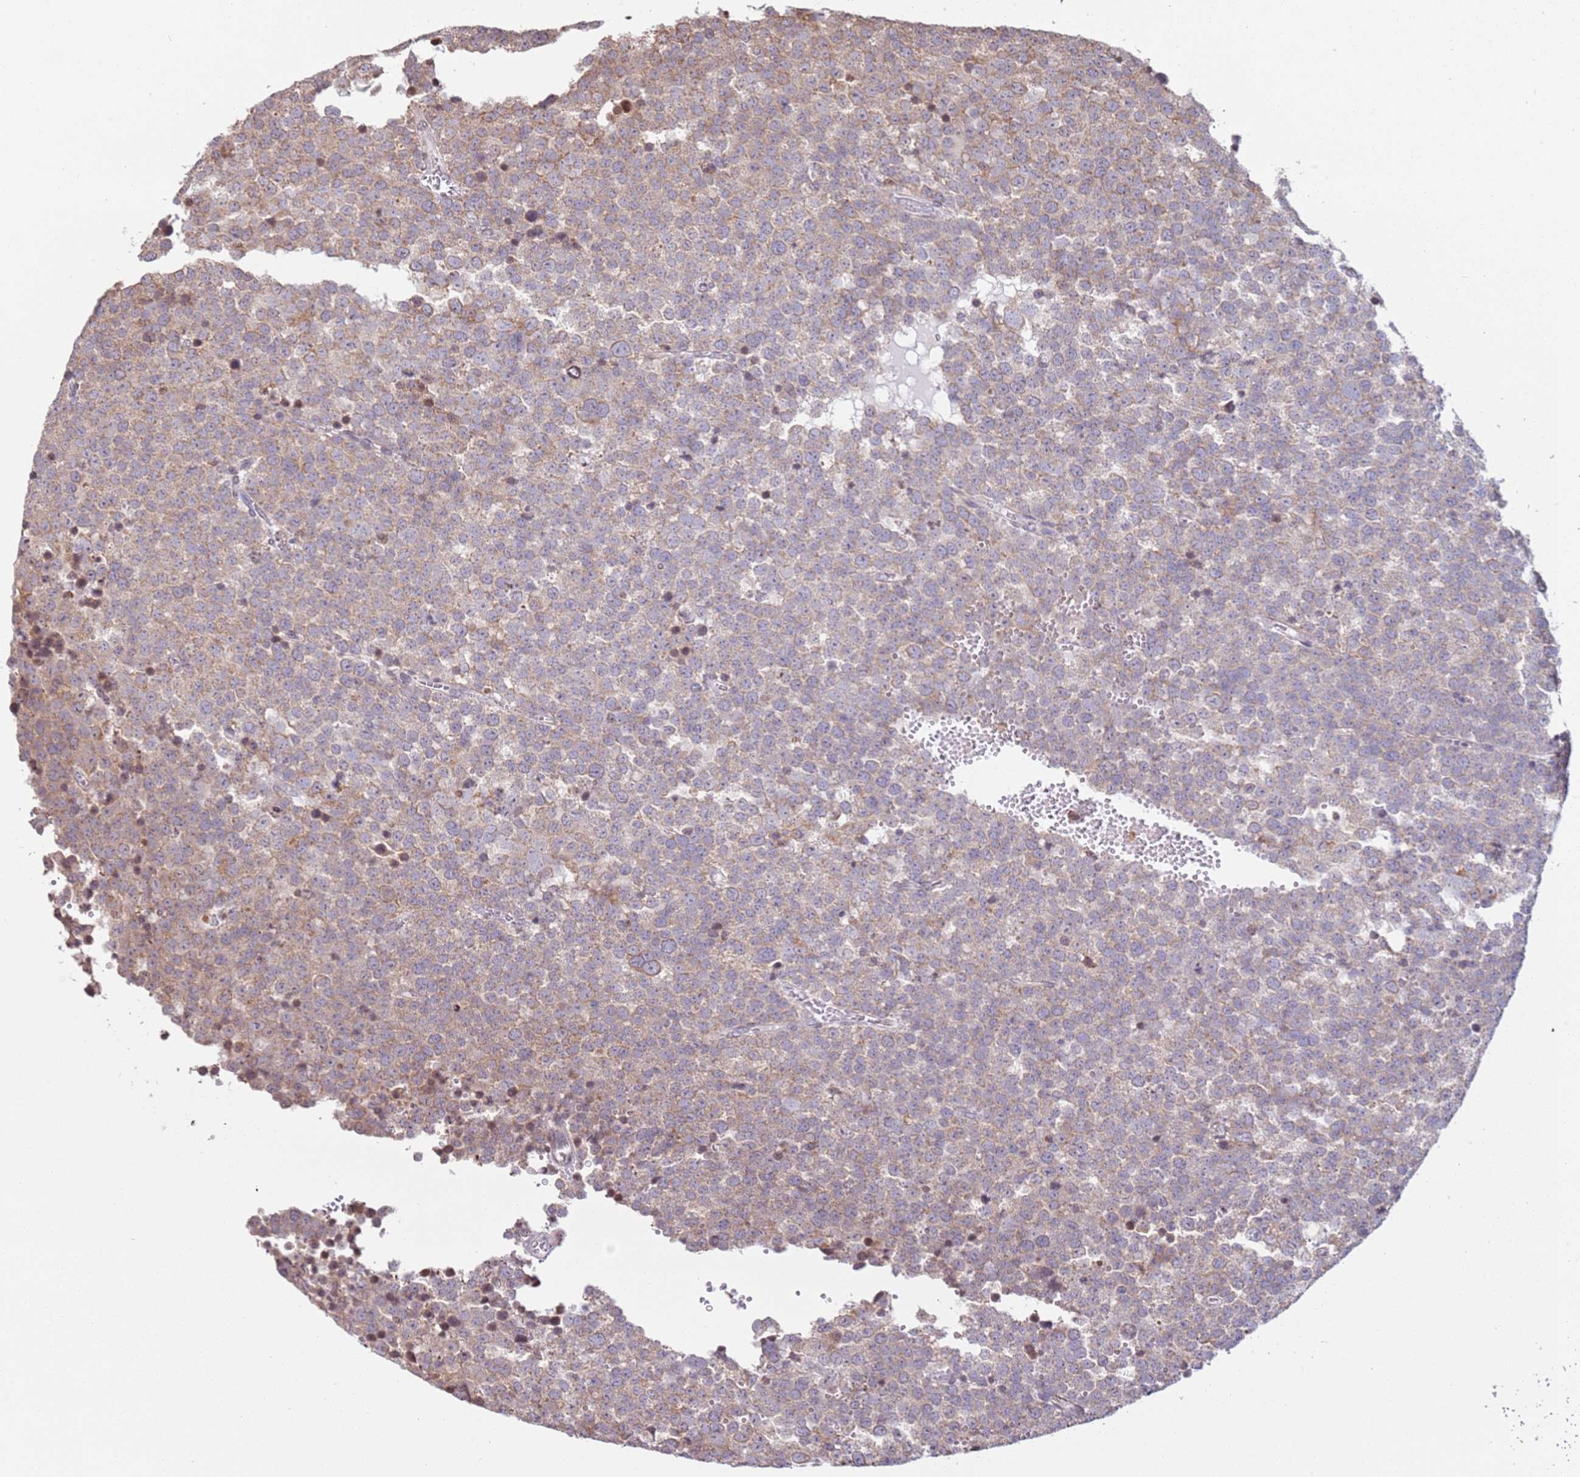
{"staining": {"intensity": "weak", "quantity": ">75%", "location": "cytoplasmic/membranous"}, "tissue": "testis cancer", "cell_type": "Tumor cells", "image_type": "cancer", "snomed": [{"axis": "morphology", "description": "Seminoma, NOS"}, {"axis": "topography", "description": "Testis"}], "caption": "Immunohistochemistry (DAB) staining of testis cancer (seminoma) shows weak cytoplasmic/membranous protein staining in approximately >75% of tumor cells.", "gene": "SCAF1", "patient": {"sex": "male", "age": 71}}